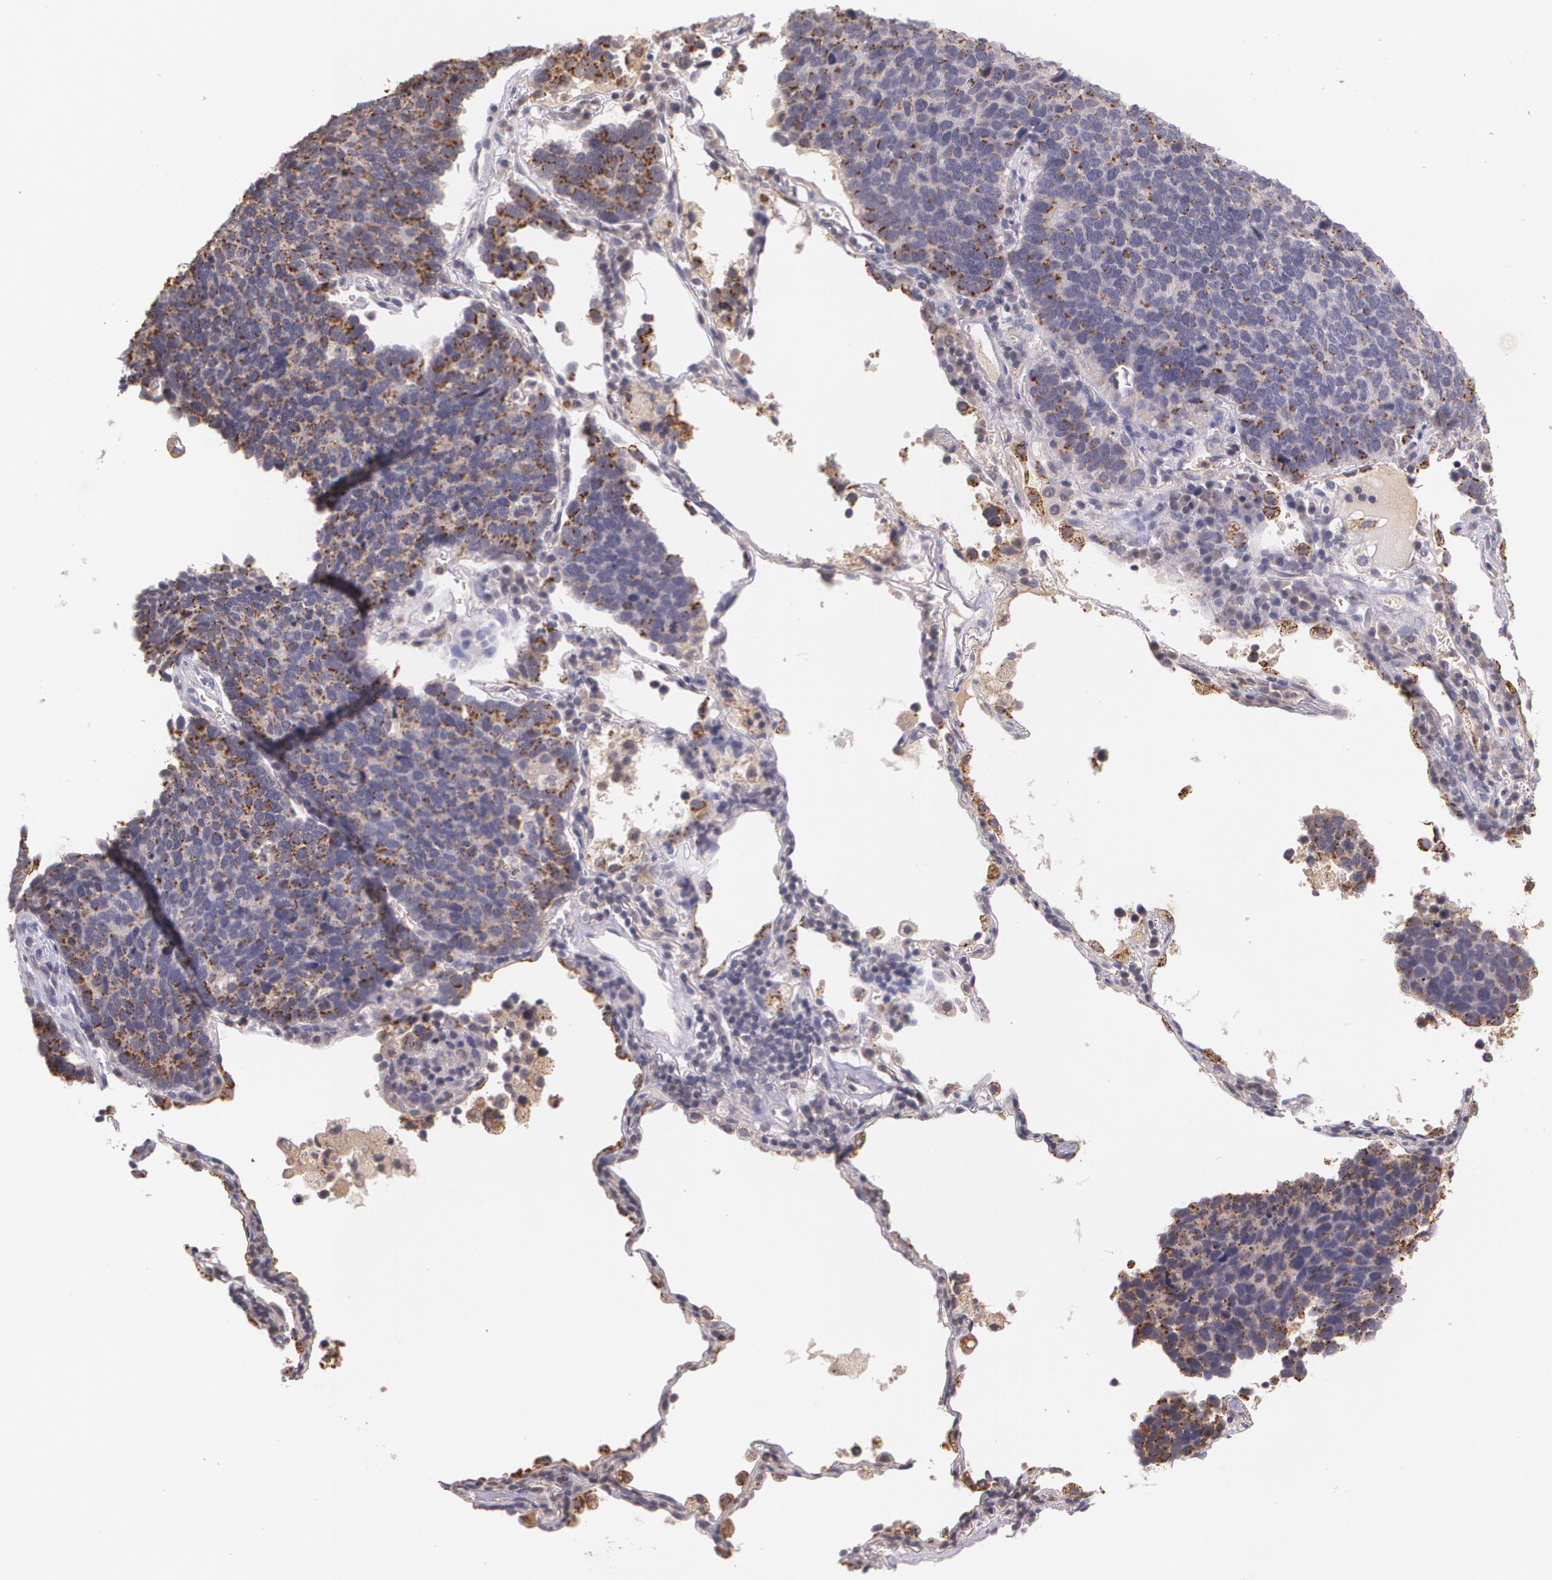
{"staining": {"intensity": "weak", "quantity": ">75%", "location": "cytoplasmic/membranous"}, "tissue": "lung cancer", "cell_type": "Tumor cells", "image_type": "cancer", "snomed": [{"axis": "morphology", "description": "Neoplasm, malignant, NOS"}, {"axis": "topography", "description": "Lung"}], "caption": "A brown stain shows weak cytoplasmic/membranous expression of a protein in lung cancer tumor cells.", "gene": "TM4SF1", "patient": {"sex": "female", "age": 75}}